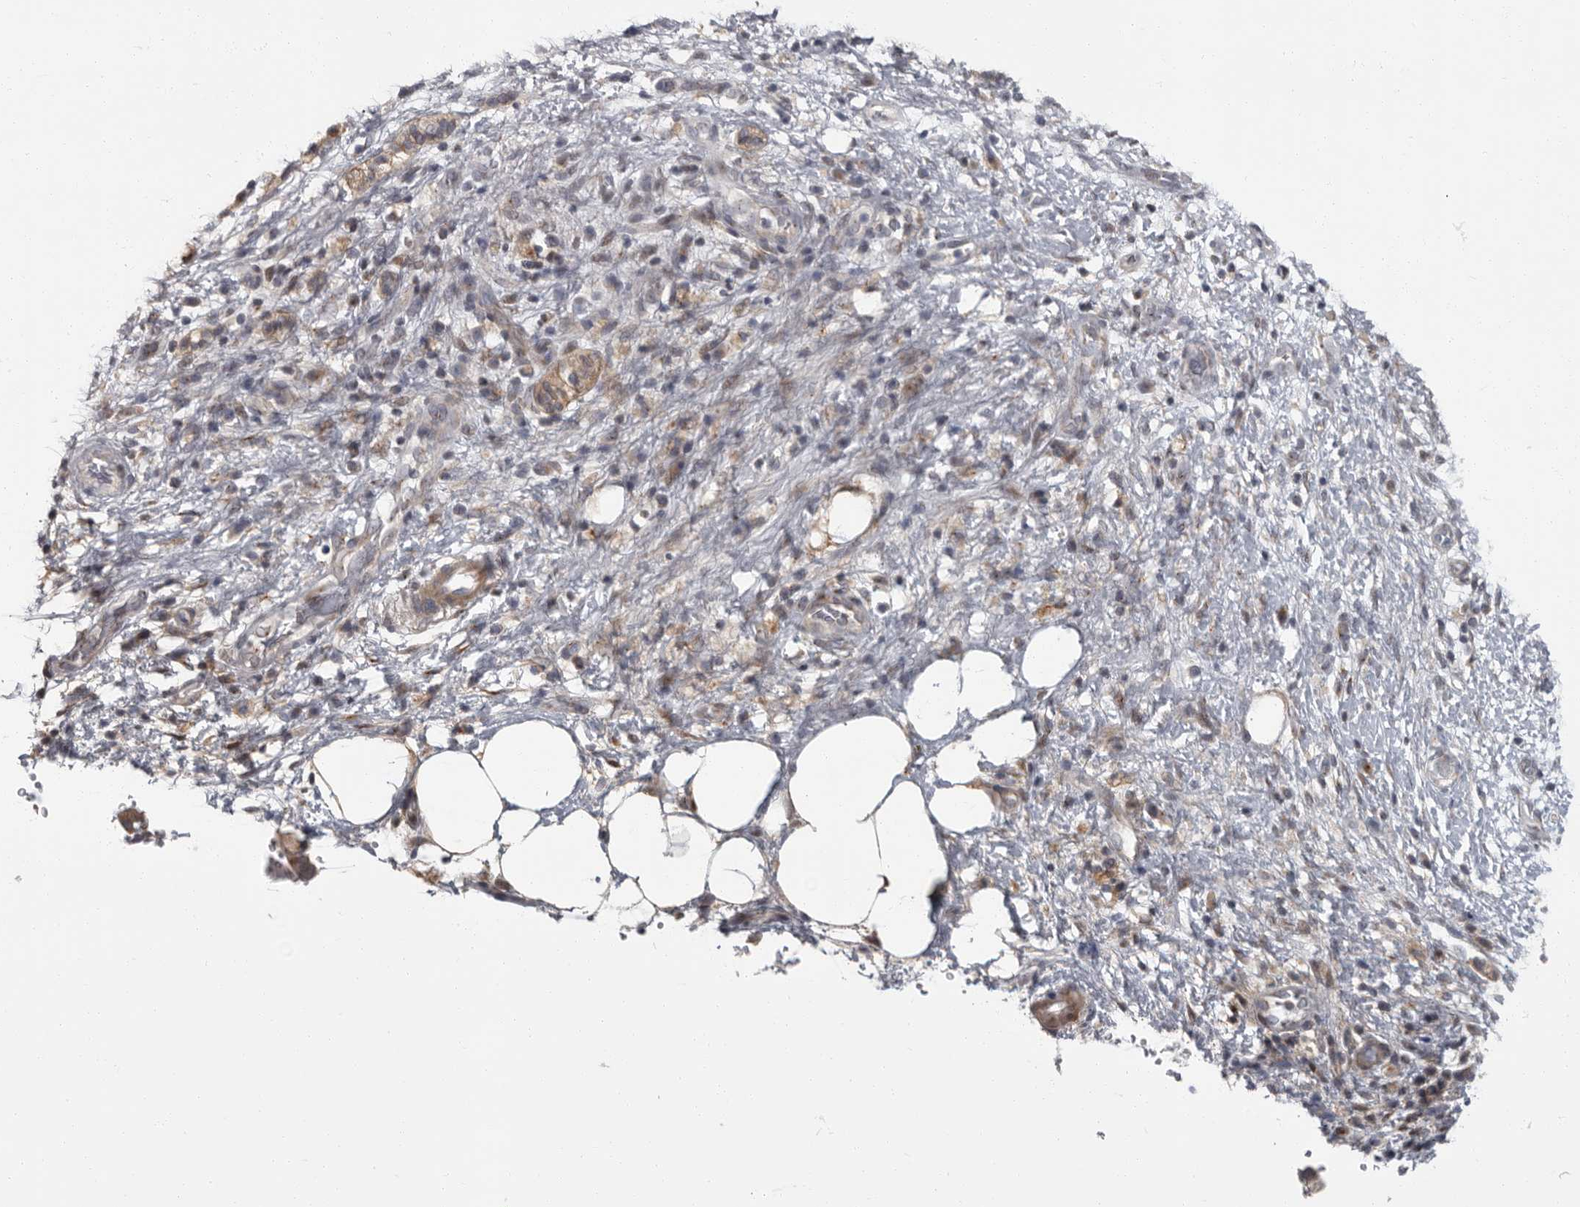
{"staining": {"intensity": "weak", "quantity": "25%-75%", "location": "cytoplasmic/membranous"}, "tissue": "pancreatic cancer", "cell_type": "Tumor cells", "image_type": "cancer", "snomed": [{"axis": "morphology", "description": "Adenocarcinoma, NOS"}, {"axis": "topography", "description": "Pancreas"}], "caption": "DAB (3,3'-diaminobenzidine) immunohistochemical staining of adenocarcinoma (pancreatic) exhibits weak cytoplasmic/membranous protein expression in approximately 25%-75% of tumor cells.", "gene": "PDE7A", "patient": {"sex": "female", "age": 78}}